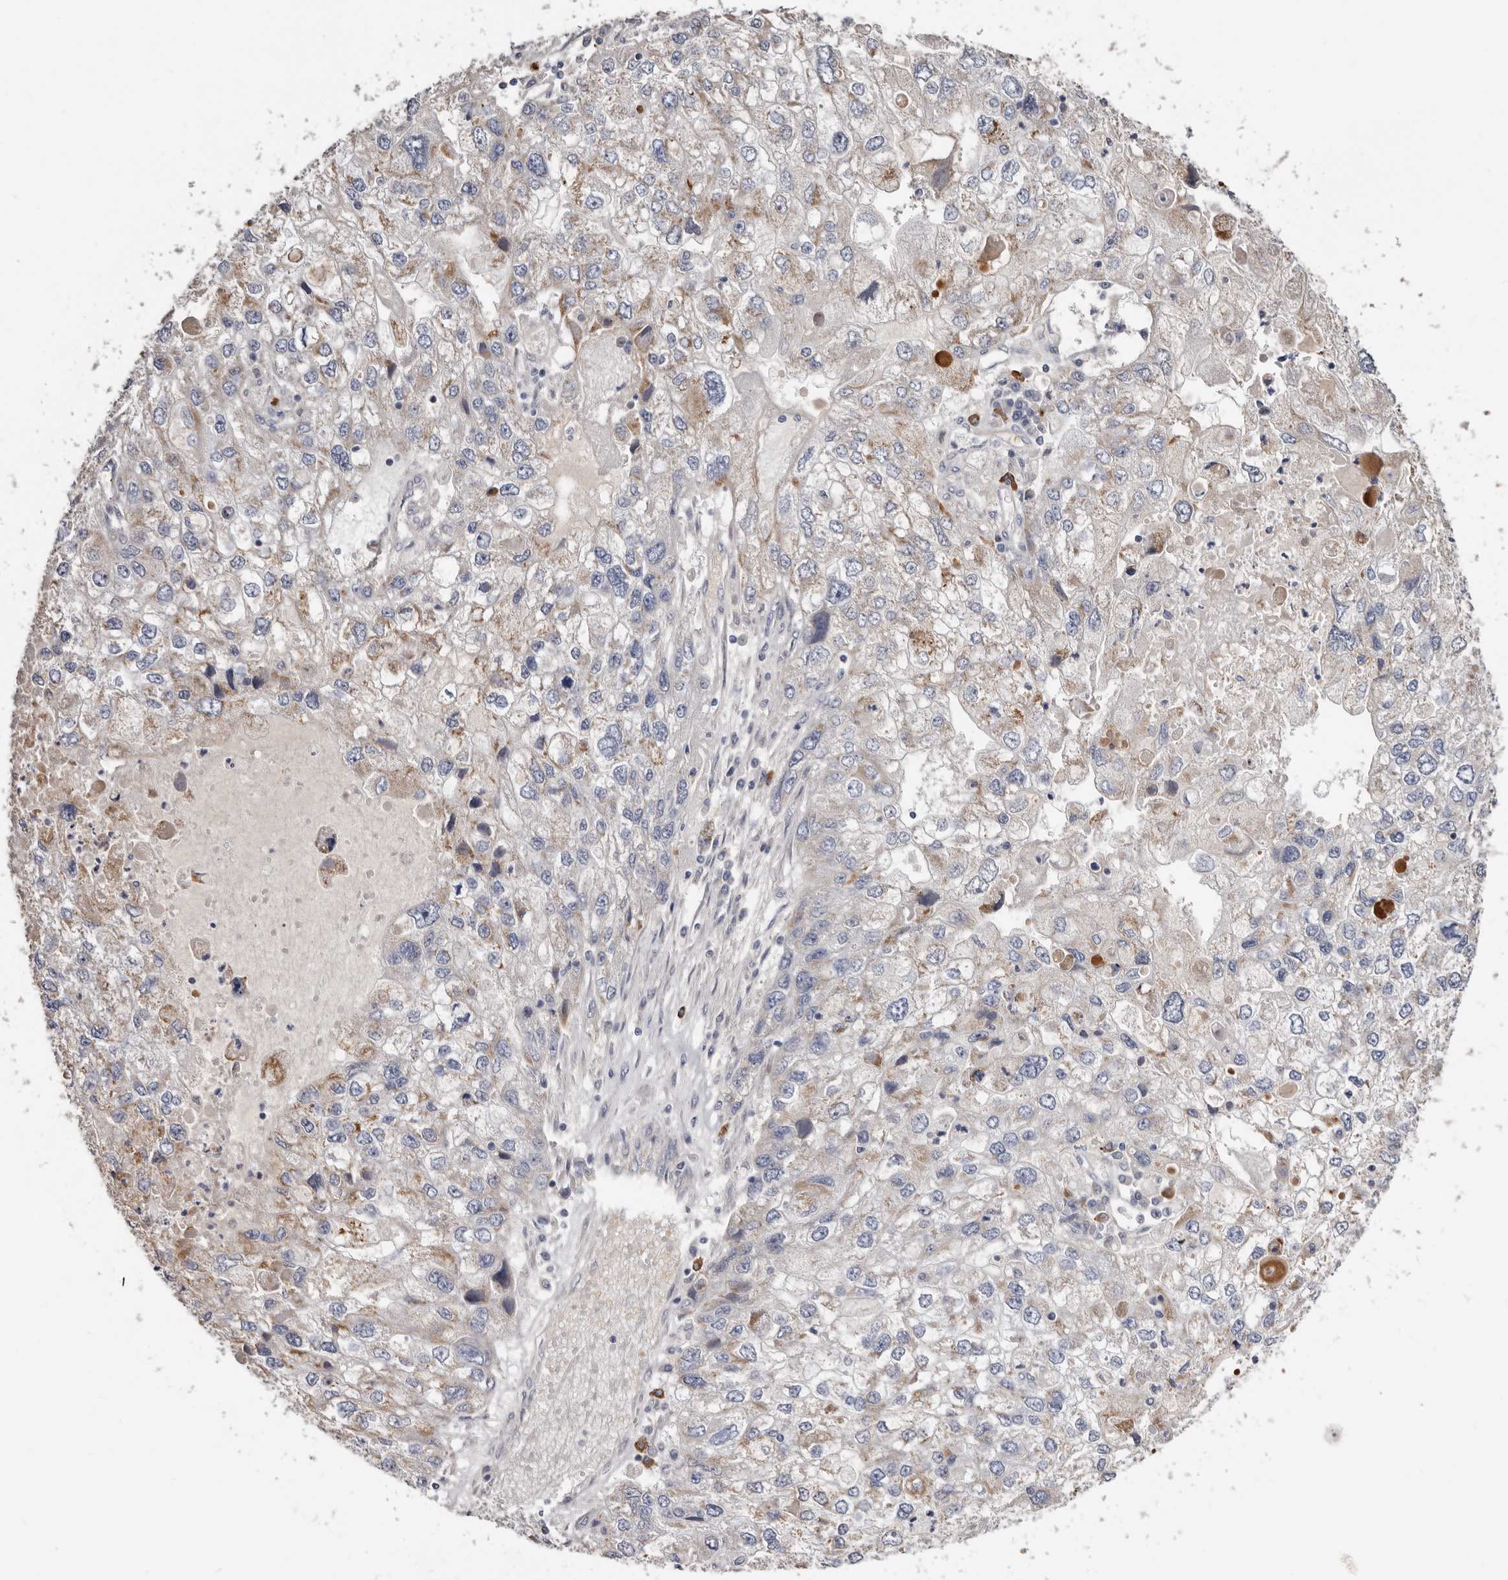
{"staining": {"intensity": "moderate", "quantity": "25%-75%", "location": "cytoplasmic/membranous"}, "tissue": "endometrial cancer", "cell_type": "Tumor cells", "image_type": "cancer", "snomed": [{"axis": "morphology", "description": "Adenocarcinoma, NOS"}, {"axis": "topography", "description": "Endometrium"}], "caption": "Human endometrial cancer (adenocarcinoma) stained with a brown dye displays moderate cytoplasmic/membranous positive positivity in approximately 25%-75% of tumor cells.", "gene": "SPTA1", "patient": {"sex": "female", "age": 49}}